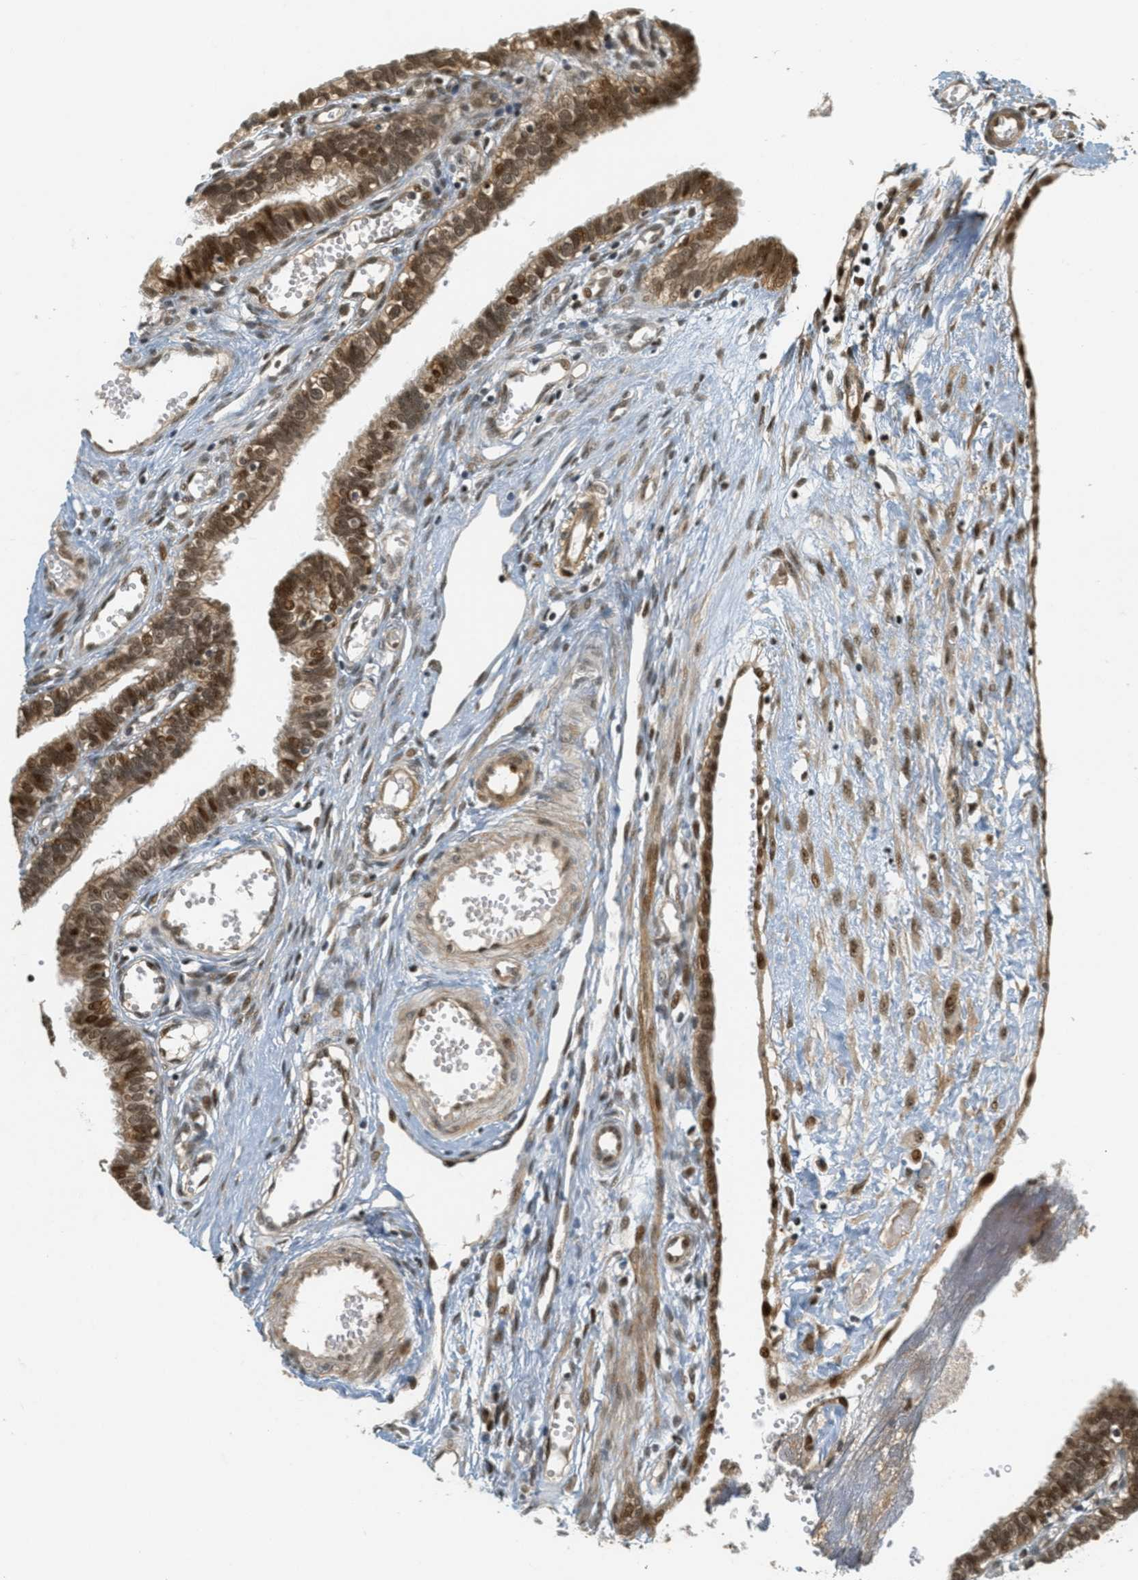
{"staining": {"intensity": "strong", "quantity": ">75%", "location": "cytoplasmic/membranous,nuclear"}, "tissue": "fallopian tube", "cell_type": "Glandular cells", "image_type": "normal", "snomed": [{"axis": "morphology", "description": "Normal tissue, NOS"}, {"axis": "topography", "description": "Fallopian tube"}, {"axis": "topography", "description": "Placenta"}], "caption": "A high amount of strong cytoplasmic/membranous,nuclear positivity is identified in about >75% of glandular cells in unremarkable fallopian tube.", "gene": "FOXM1", "patient": {"sex": "female", "age": 34}}